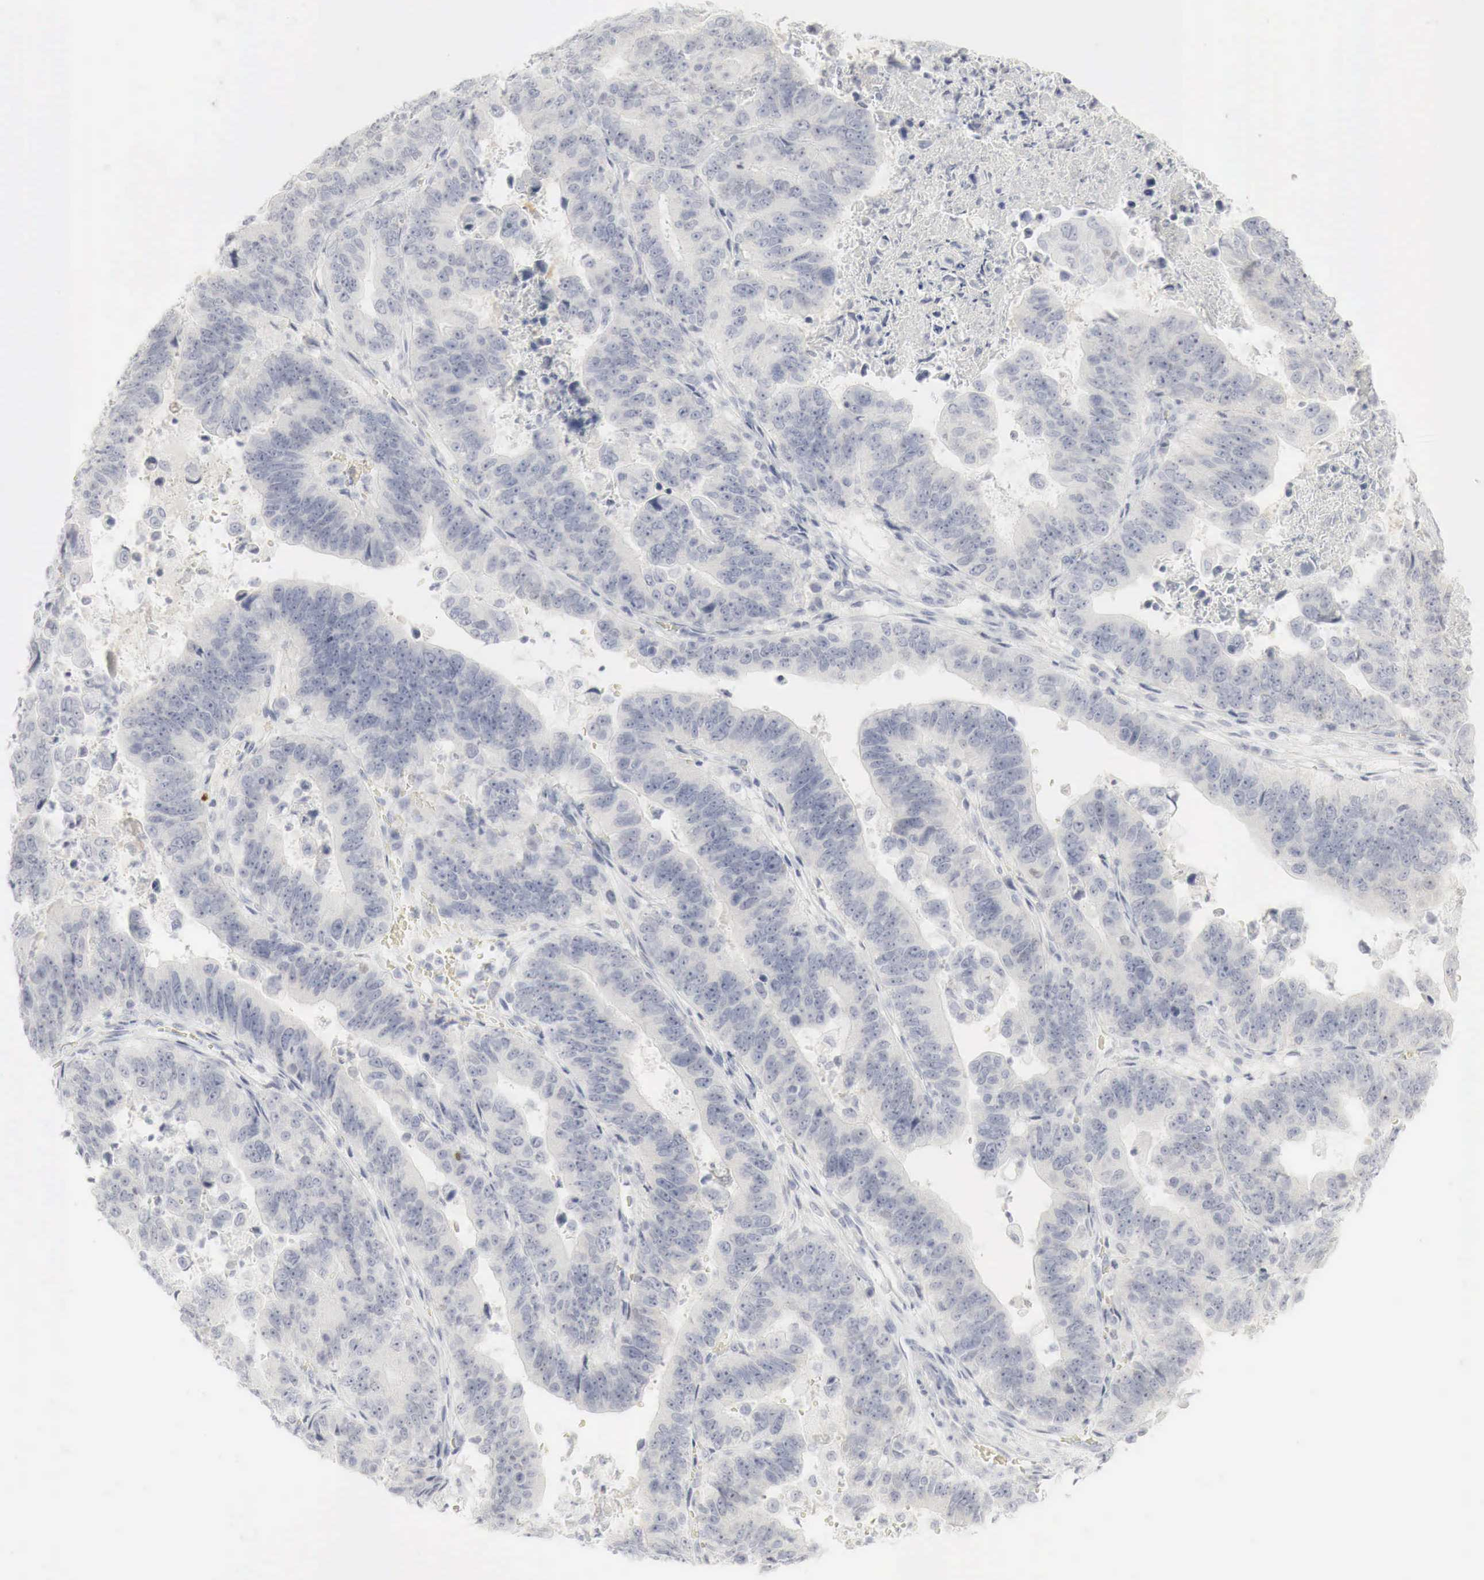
{"staining": {"intensity": "weak", "quantity": "25%-75%", "location": "cytoplasmic/membranous"}, "tissue": "stomach cancer", "cell_type": "Tumor cells", "image_type": "cancer", "snomed": [{"axis": "morphology", "description": "Adenocarcinoma, NOS"}, {"axis": "topography", "description": "Stomach, upper"}], "caption": "Human stomach cancer stained with a protein marker demonstrates weak staining in tumor cells.", "gene": "TP63", "patient": {"sex": "female", "age": 50}}